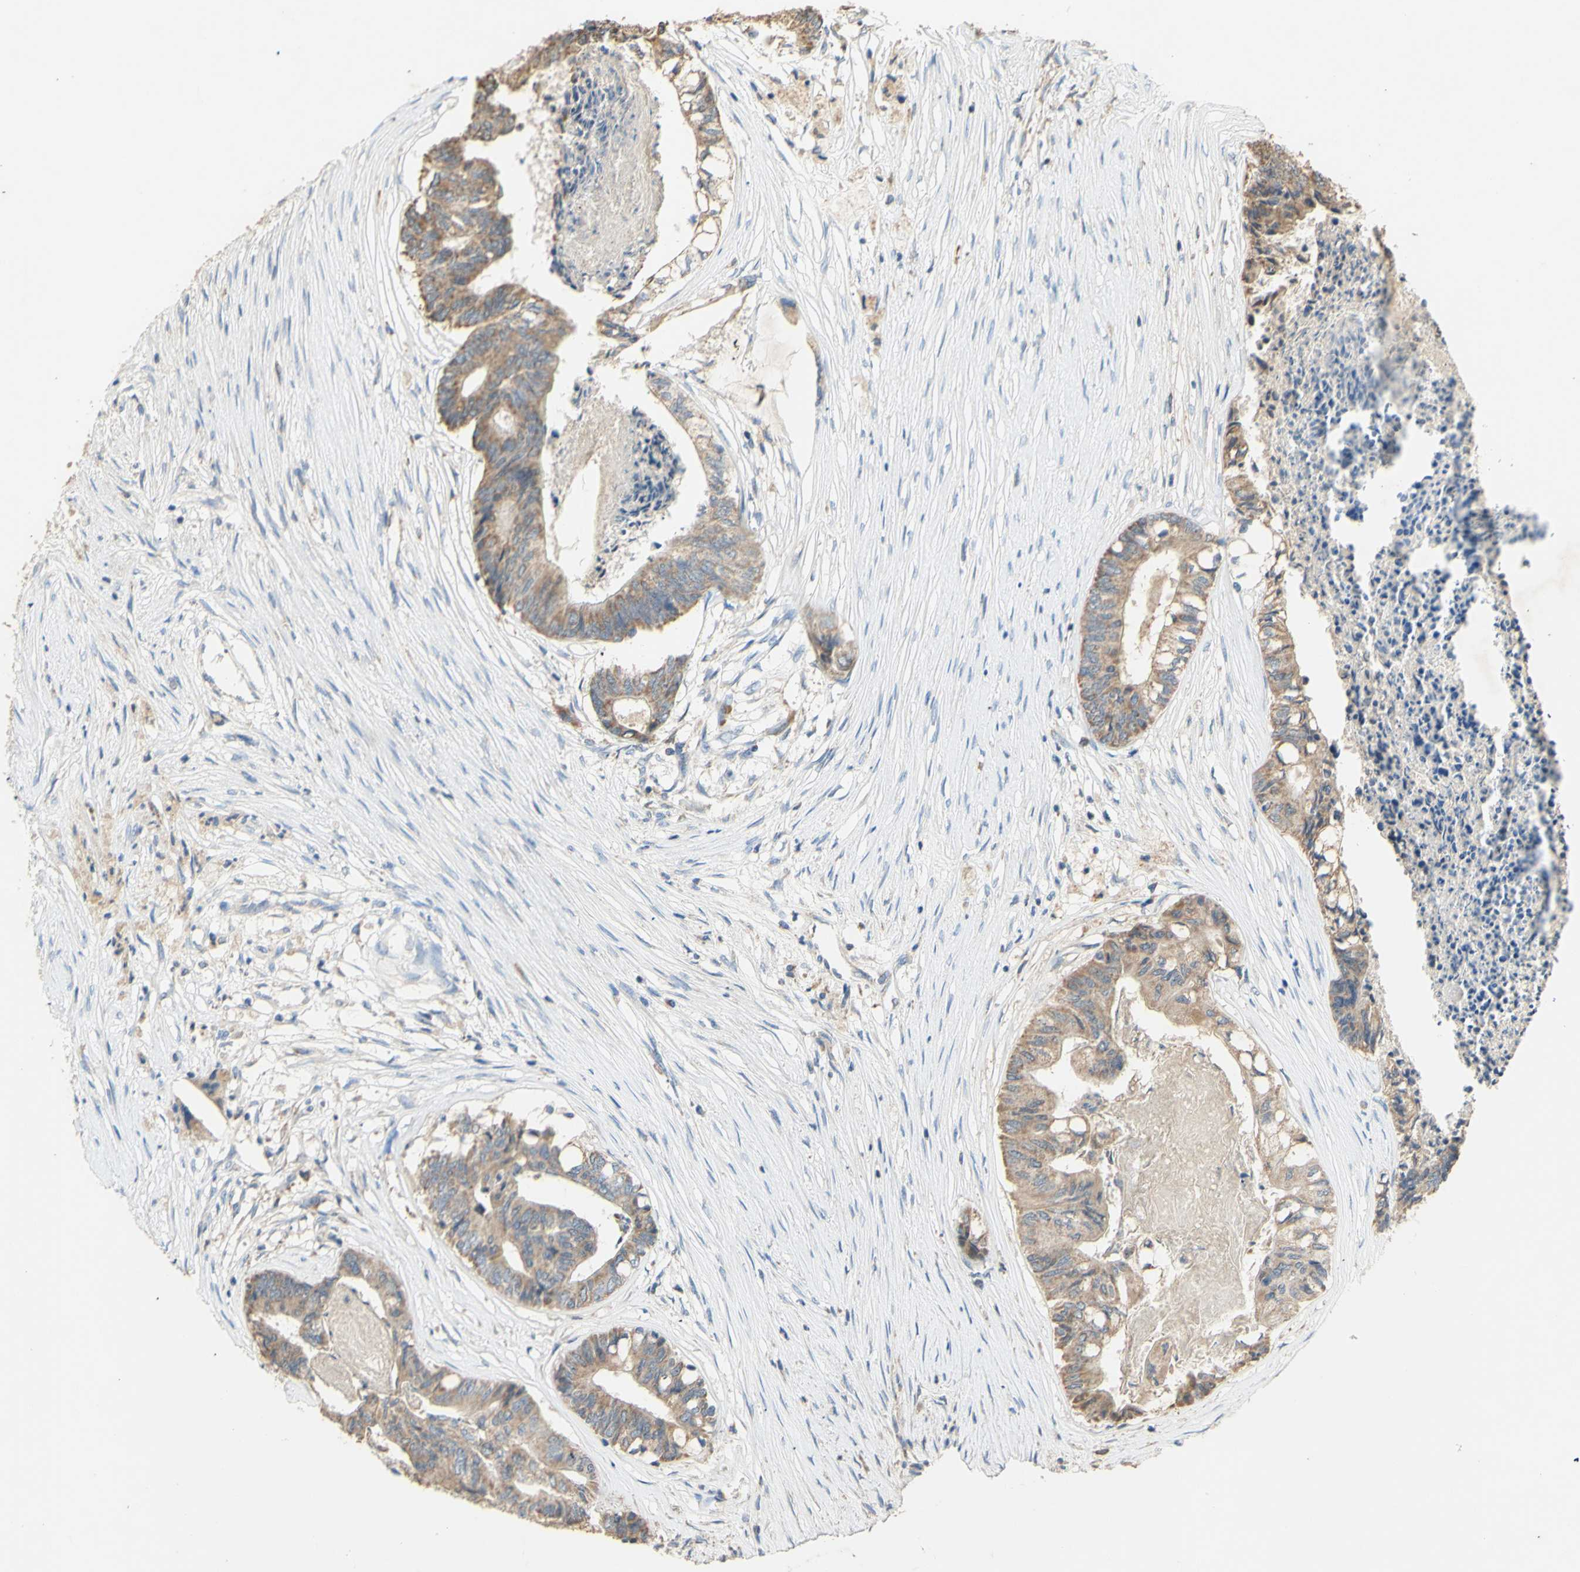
{"staining": {"intensity": "moderate", "quantity": ">75%", "location": "cytoplasmic/membranous"}, "tissue": "colorectal cancer", "cell_type": "Tumor cells", "image_type": "cancer", "snomed": [{"axis": "morphology", "description": "Adenocarcinoma, NOS"}, {"axis": "topography", "description": "Rectum"}], "caption": "Colorectal adenocarcinoma stained with DAB immunohistochemistry (IHC) shows medium levels of moderate cytoplasmic/membranous expression in about >75% of tumor cells.", "gene": "PTGIS", "patient": {"sex": "male", "age": 63}}